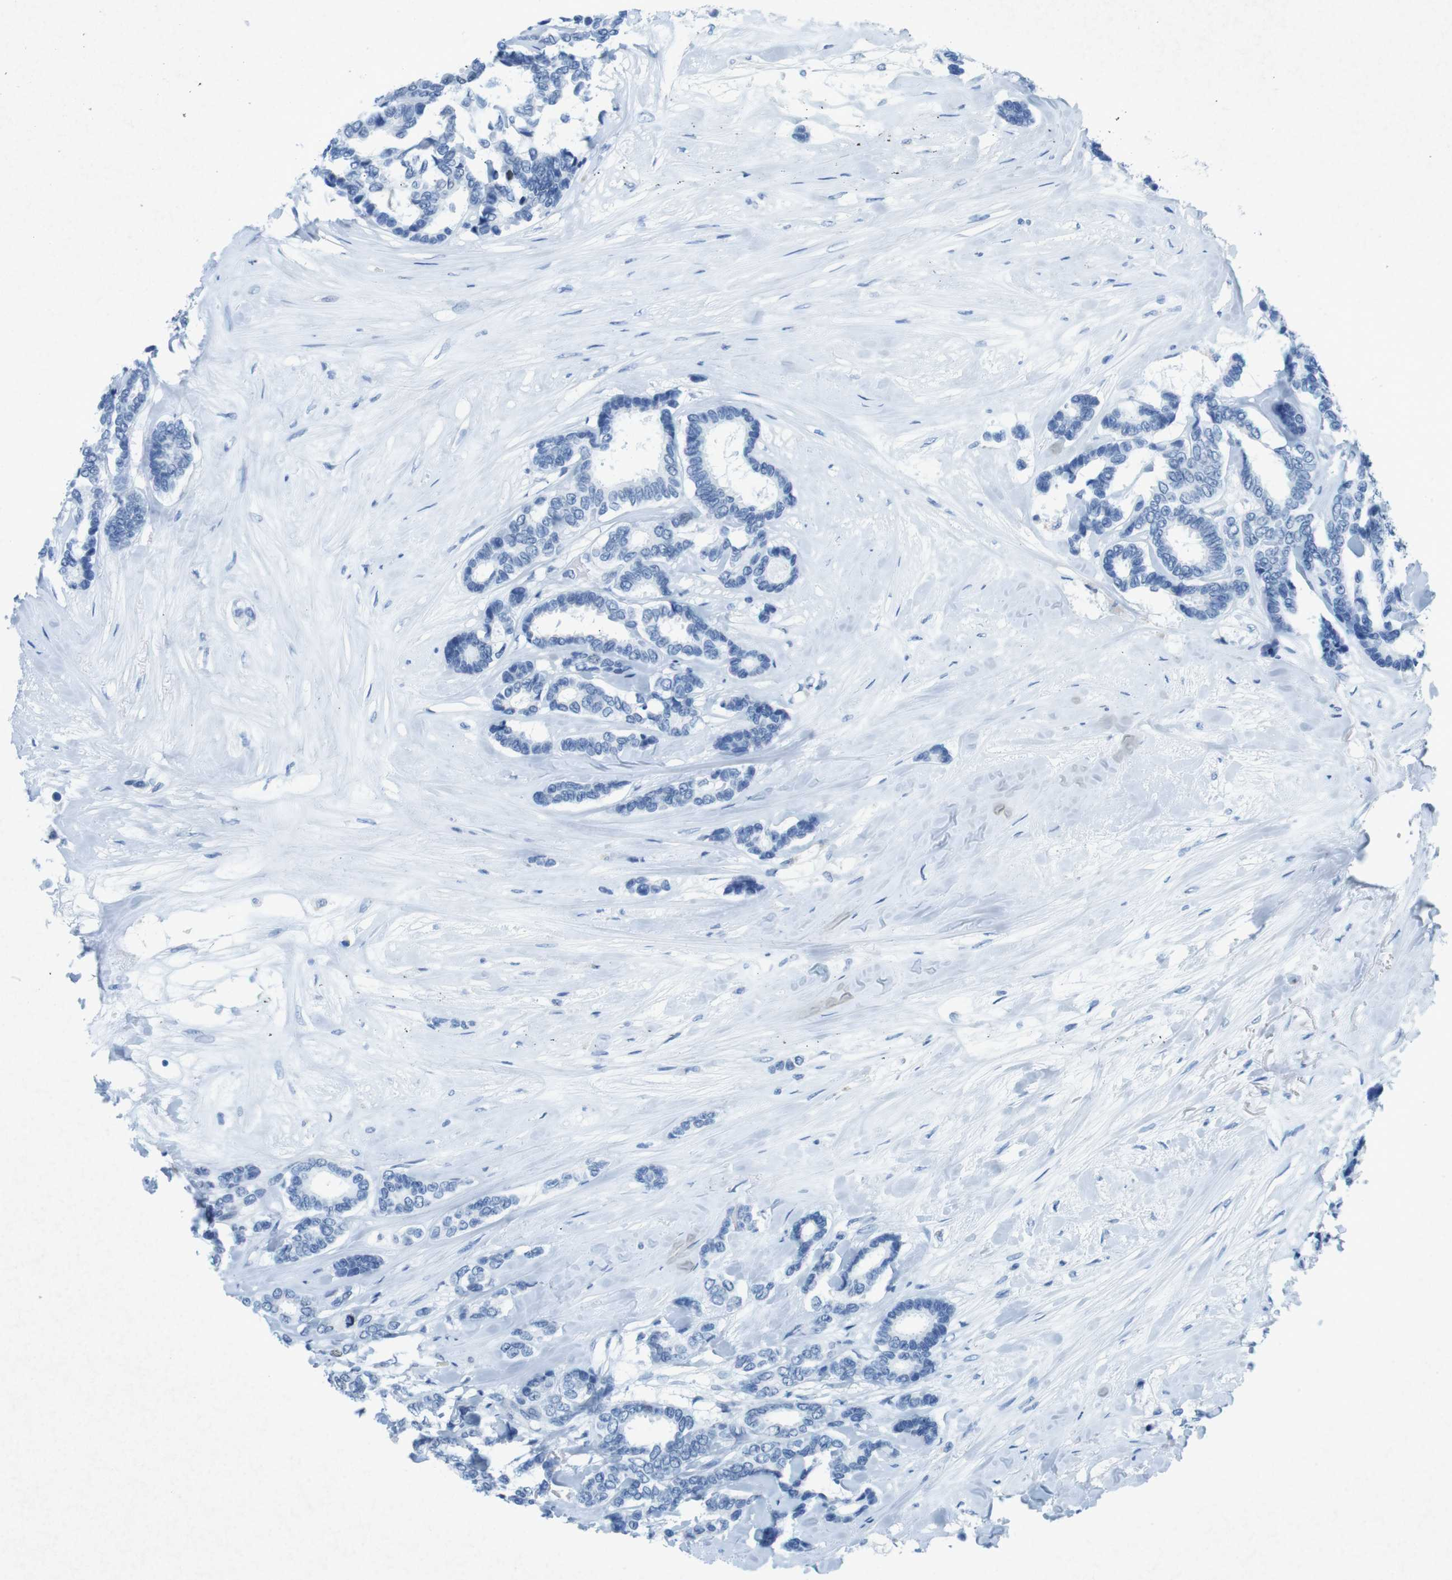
{"staining": {"intensity": "negative", "quantity": "none", "location": "none"}, "tissue": "breast cancer", "cell_type": "Tumor cells", "image_type": "cancer", "snomed": [{"axis": "morphology", "description": "Duct carcinoma"}, {"axis": "topography", "description": "Breast"}], "caption": "Tumor cells show no significant staining in infiltrating ductal carcinoma (breast).", "gene": "CTAG1B", "patient": {"sex": "female", "age": 87}}